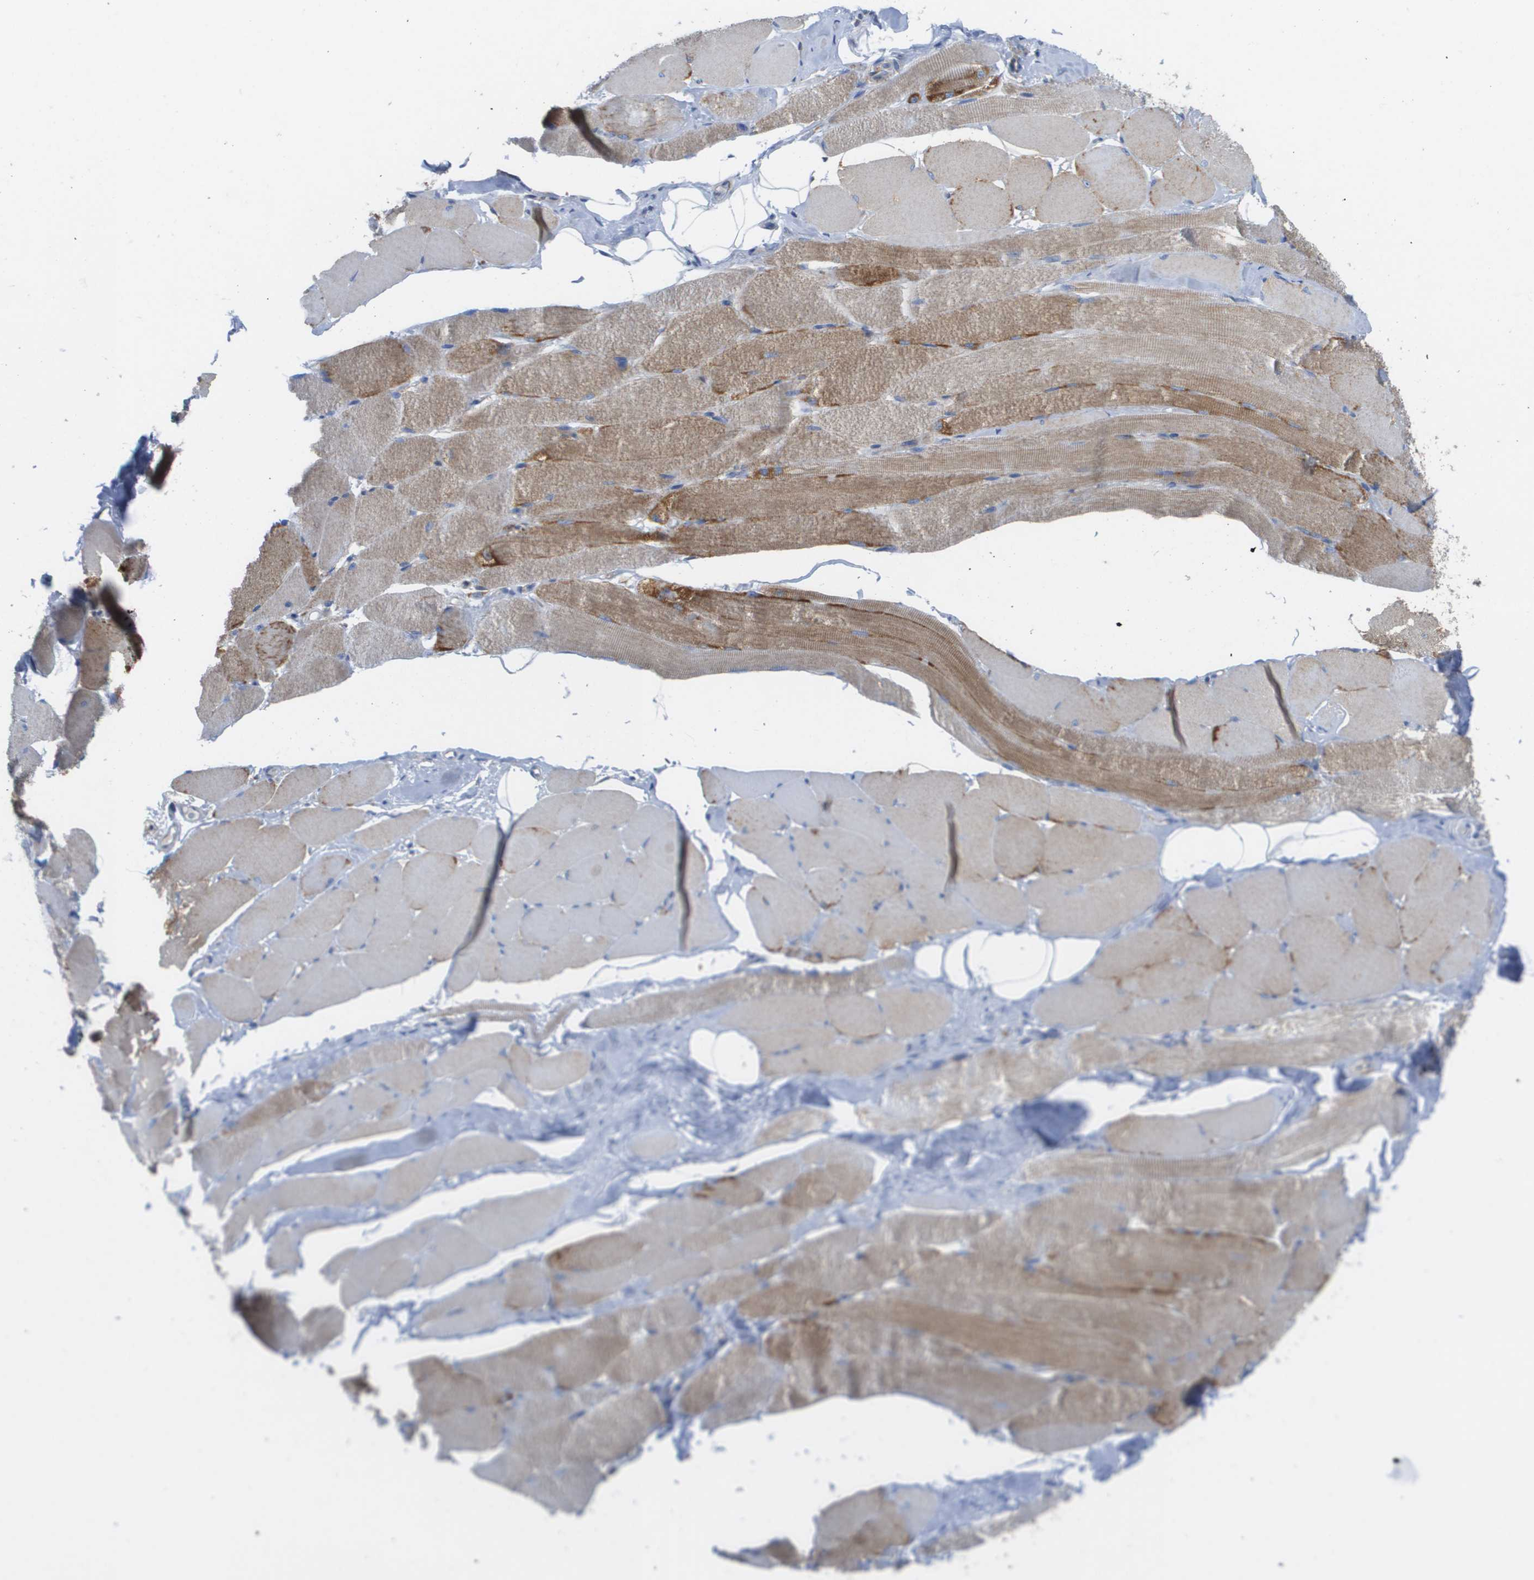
{"staining": {"intensity": "moderate", "quantity": "25%-75%", "location": "cytoplasmic/membranous"}, "tissue": "skeletal muscle", "cell_type": "Myocytes", "image_type": "normal", "snomed": [{"axis": "morphology", "description": "Normal tissue, NOS"}, {"axis": "topography", "description": "Skeletal muscle"}, {"axis": "topography", "description": "Peripheral nerve tissue"}], "caption": "A brown stain highlights moderate cytoplasmic/membranous staining of a protein in myocytes of benign skeletal muscle. The protein is stained brown, and the nuclei are stained in blue (DAB (3,3'-diaminobenzidine) IHC with brightfield microscopy, high magnification).", "gene": "FIS1", "patient": {"sex": "female", "age": 84}}